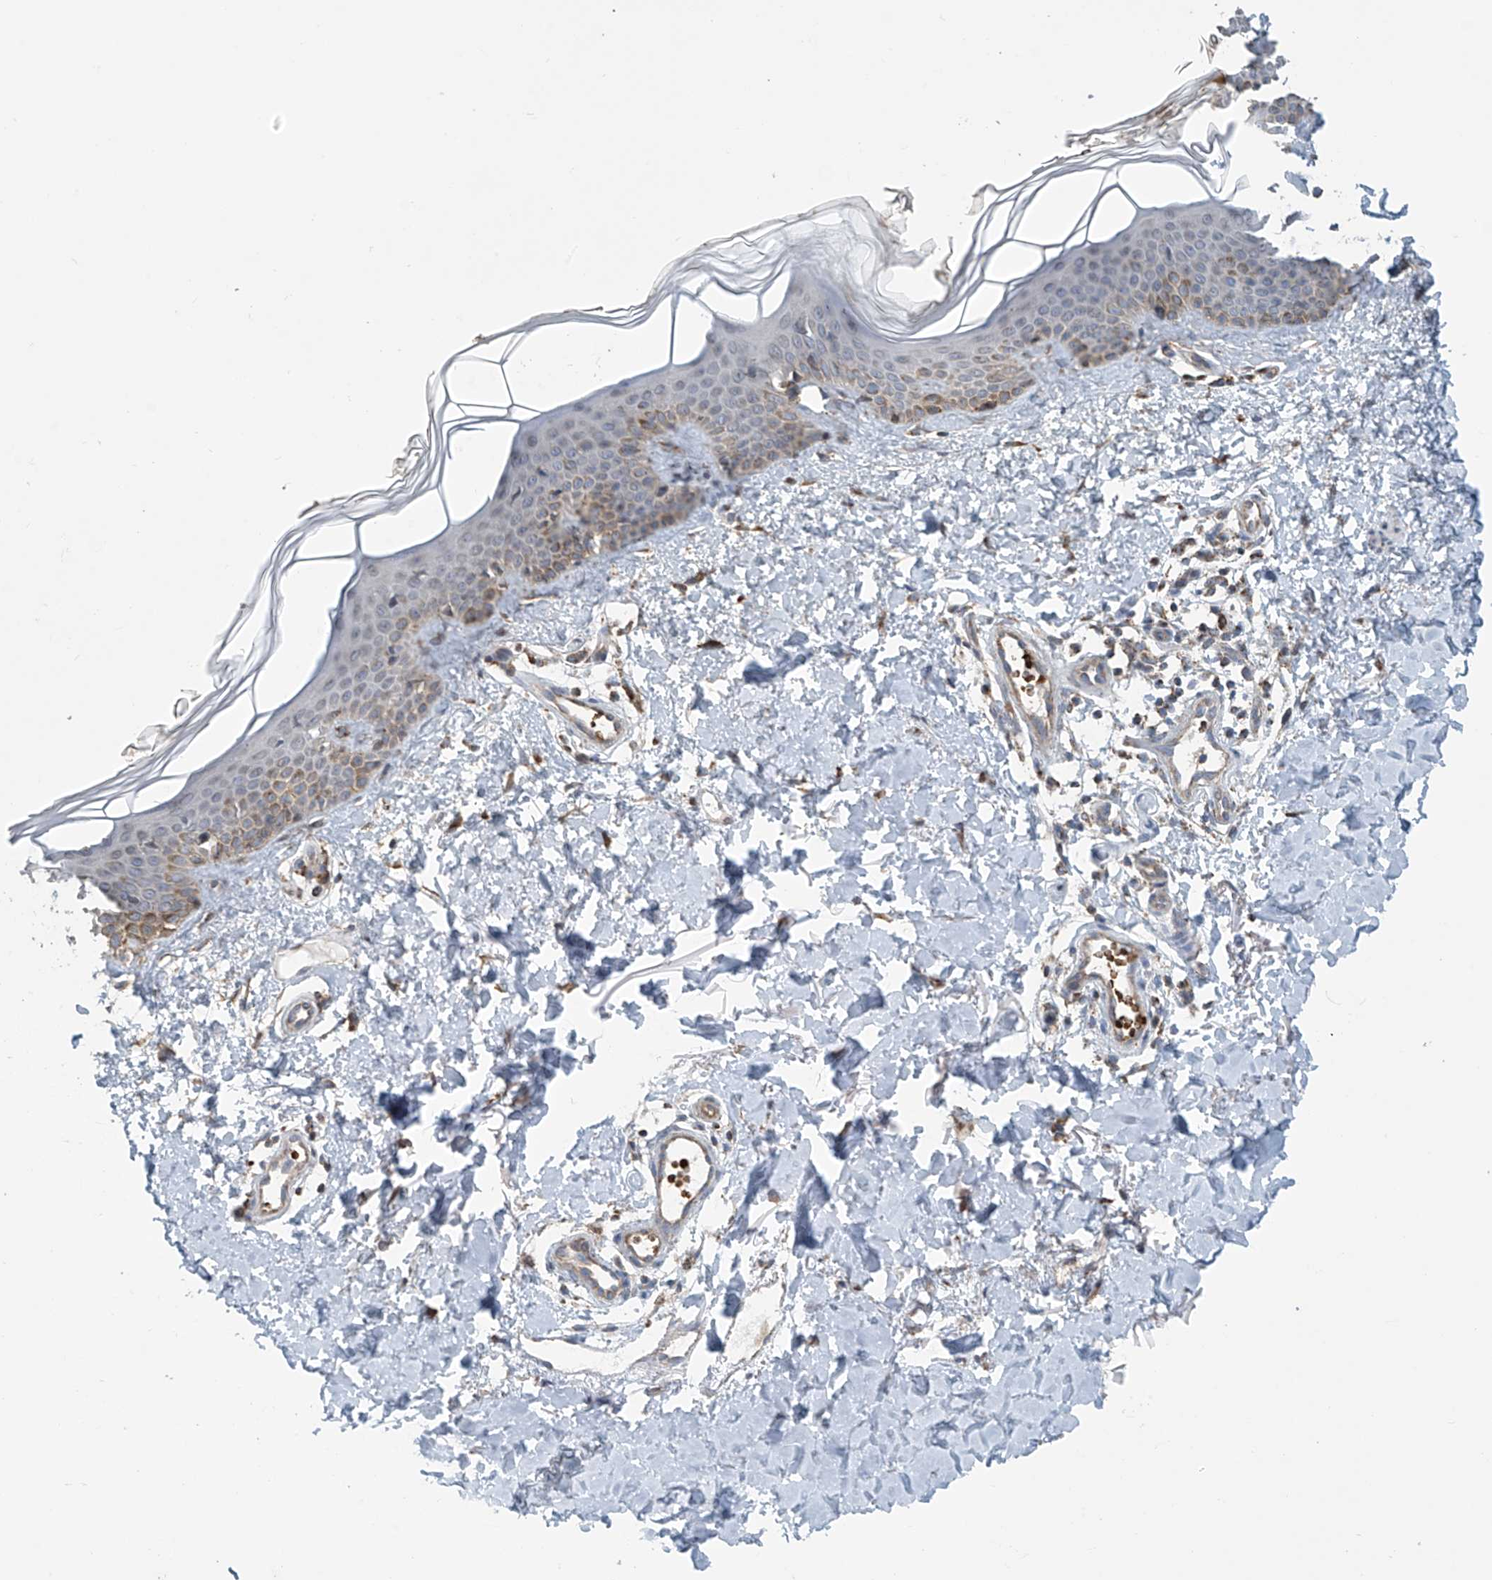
{"staining": {"intensity": "moderate", "quantity": ">75%", "location": "cytoplasmic/membranous"}, "tissue": "skin", "cell_type": "Fibroblasts", "image_type": "normal", "snomed": [{"axis": "morphology", "description": "Normal tissue, NOS"}, {"axis": "topography", "description": "Skin"}], "caption": "Protein expression analysis of unremarkable skin reveals moderate cytoplasmic/membranous positivity in about >75% of fibroblasts. (brown staining indicates protein expression, while blue staining denotes nuclei).", "gene": "COMMD1", "patient": {"sex": "male", "age": 37}}